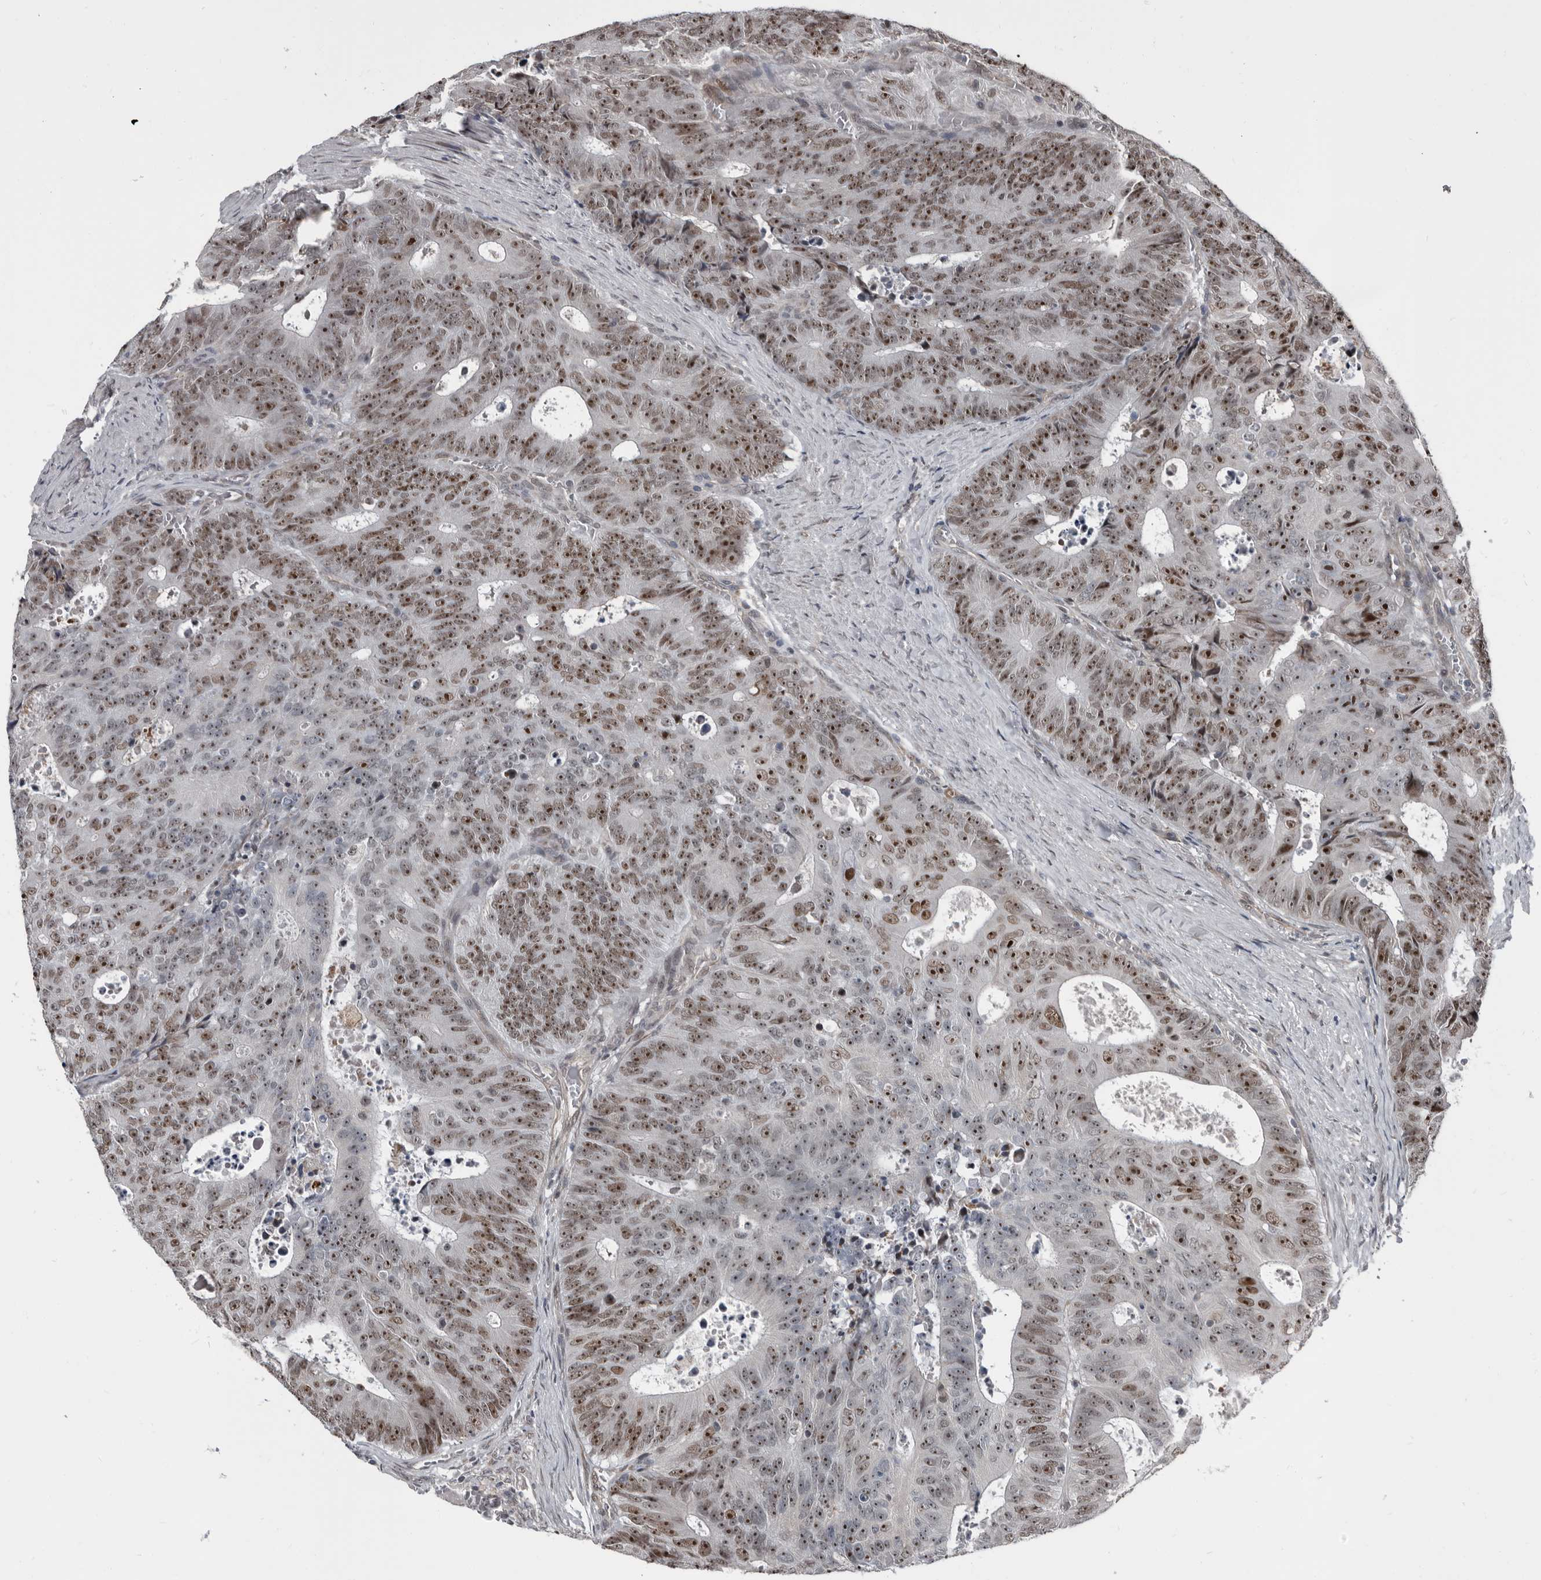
{"staining": {"intensity": "strong", "quantity": "25%-75%", "location": "nuclear"}, "tissue": "colorectal cancer", "cell_type": "Tumor cells", "image_type": "cancer", "snomed": [{"axis": "morphology", "description": "Adenocarcinoma, NOS"}, {"axis": "topography", "description": "Colon"}], "caption": "A histopathology image of adenocarcinoma (colorectal) stained for a protein reveals strong nuclear brown staining in tumor cells.", "gene": "CHD1L", "patient": {"sex": "male", "age": 87}}